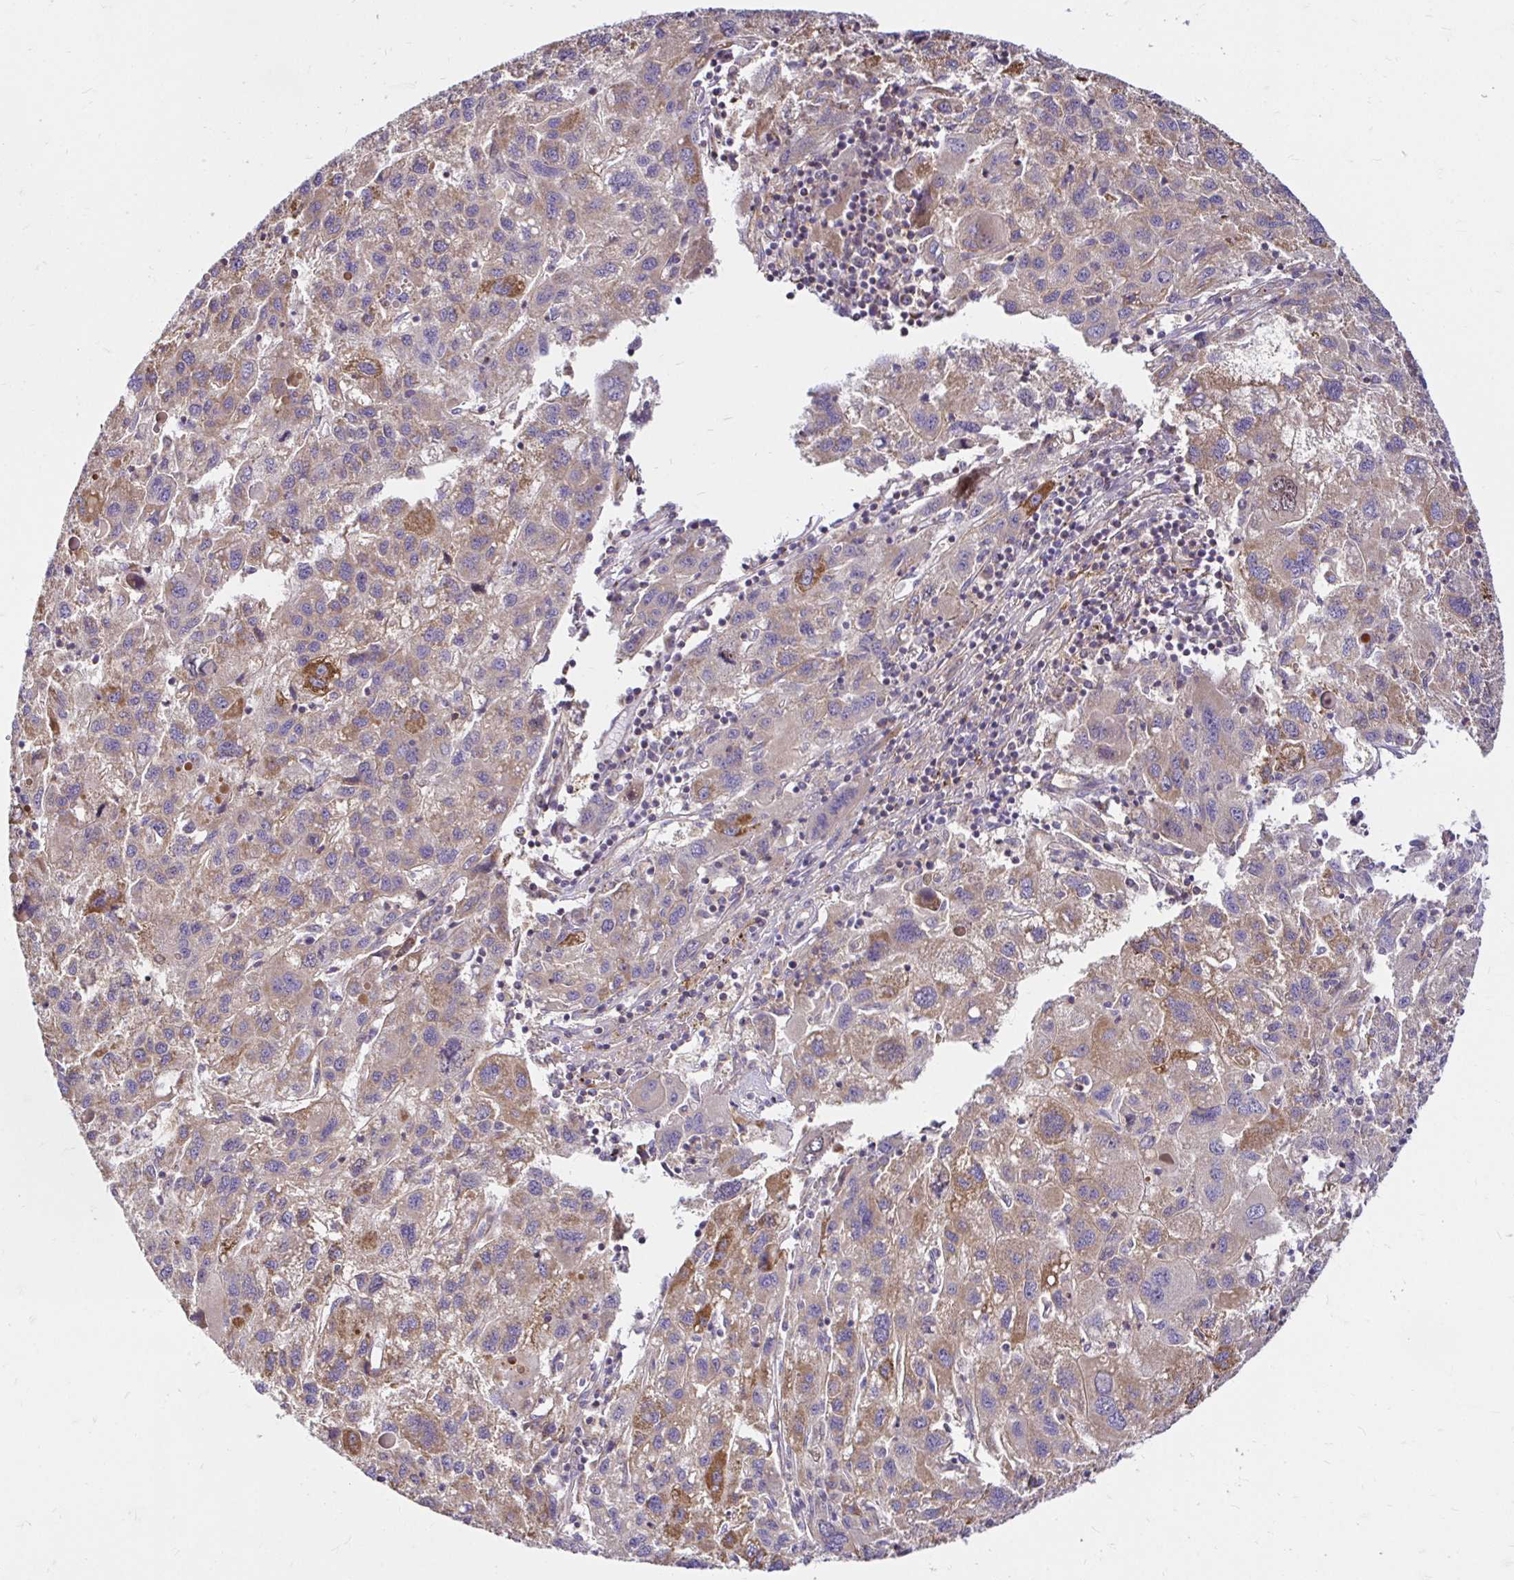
{"staining": {"intensity": "moderate", "quantity": "<25%", "location": "cytoplasmic/membranous"}, "tissue": "liver cancer", "cell_type": "Tumor cells", "image_type": "cancer", "snomed": [{"axis": "morphology", "description": "Carcinoma, Hepatocellular, NOS"}, {"axis": "topography", "description": "Liver"}], "caption": "A low amount of moderate cytoplasmic/membranous staining is present in about <25% of tumor cells in hepatocellular carcinoma (liver) tissue. (DAB IHC, brown staining for protein, blue staining for nuclei).", "gene": "ITGA2", "patient": {"sex": "female", "age": 77}}